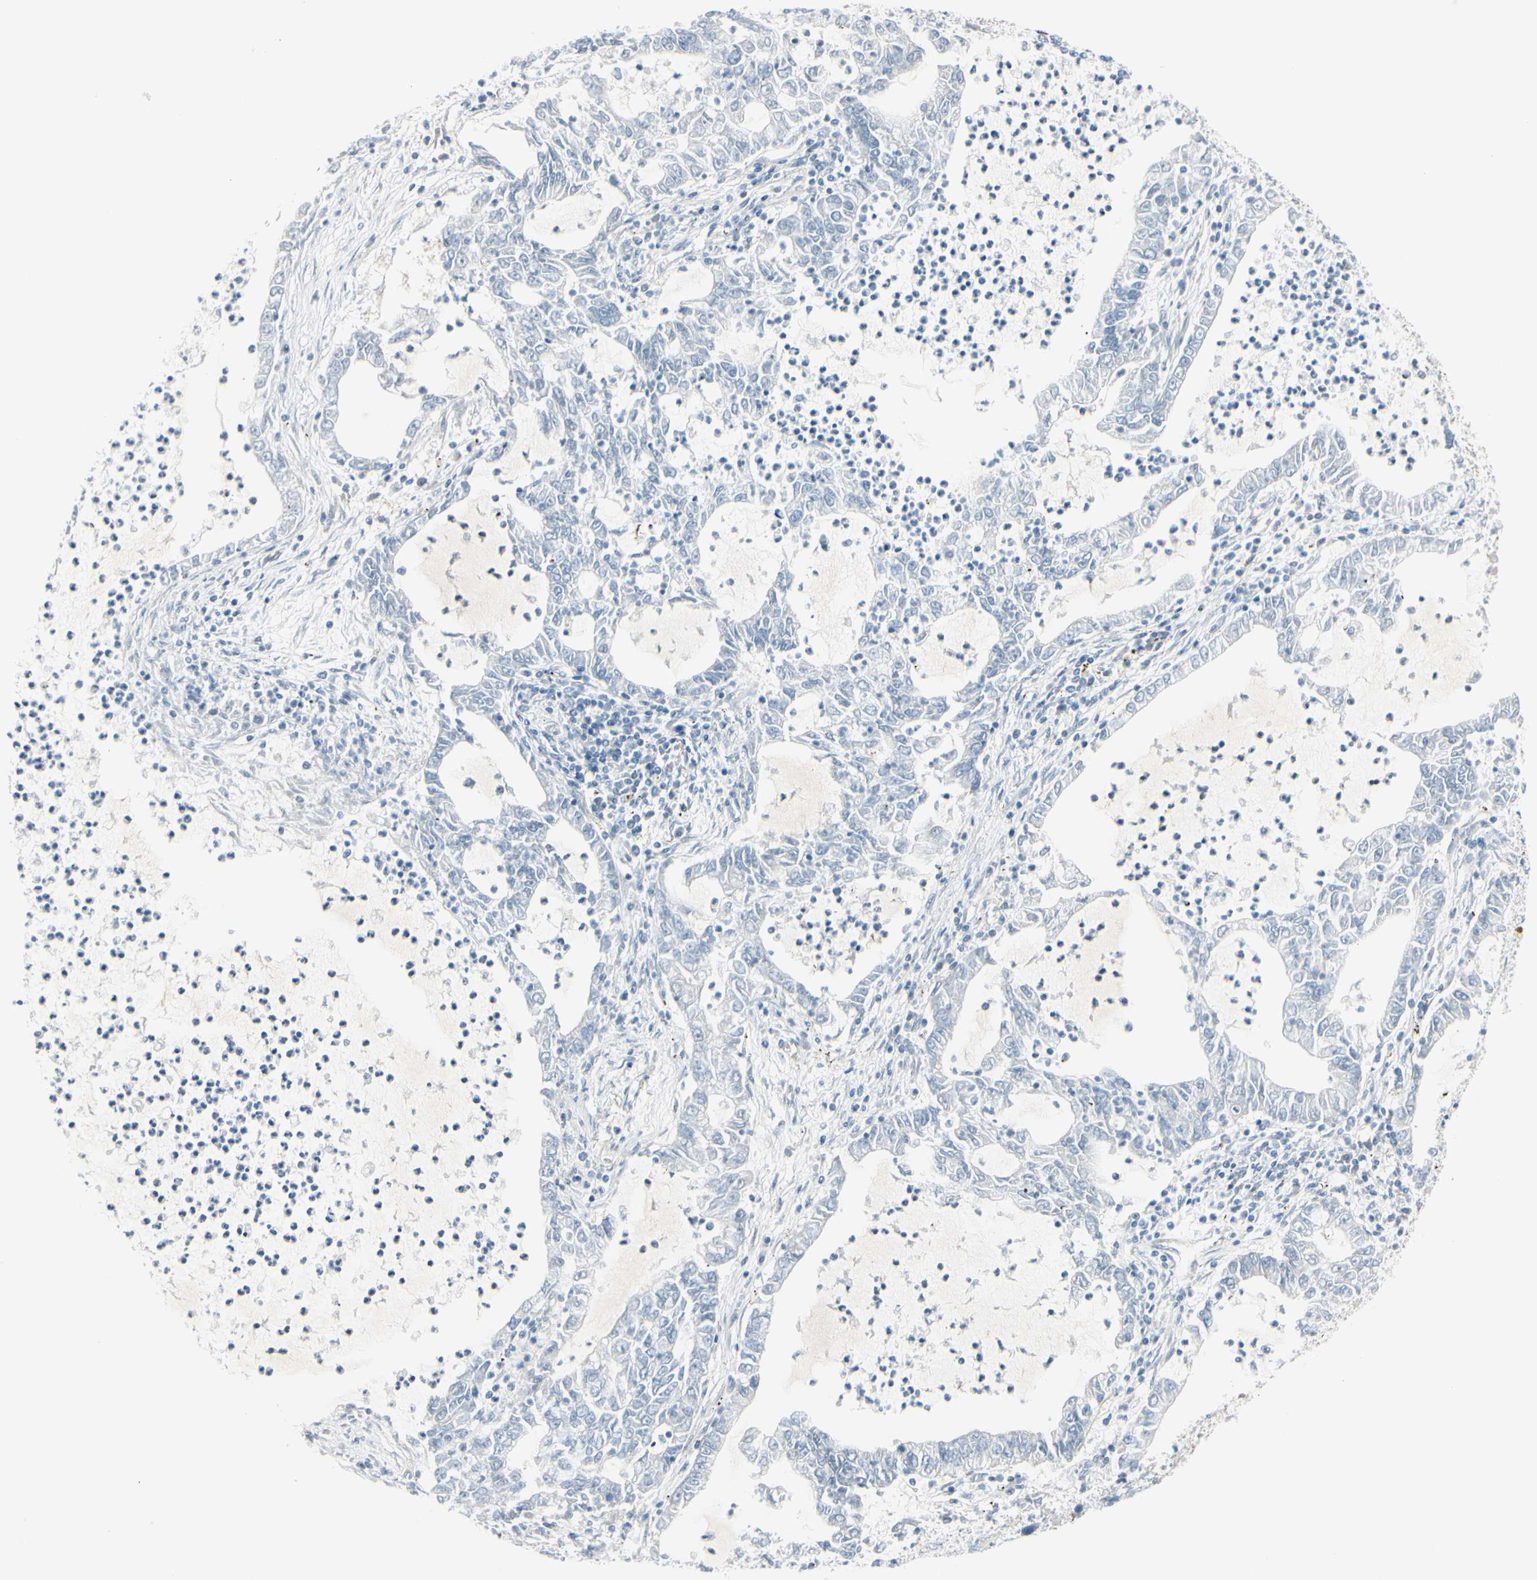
{"staining": {"intensity": "weak", "quantity": "<25%", "location": "cytoplasmic/membranous"}, "tissue": "lung cancer", "cell_type": "Tumor cells", "image_type": "cancer", "snomed": [{"axis": "morphology", "description": "Adenocarcinoma, NOS"}, {"axis": "topography", "description": "Lung"}], "caption": "The micrograph displays no staining of tumor cells in lung adenocarcinoma.", "gene": "CDHR5", "patient": {"sex": "female", "age": 51}}